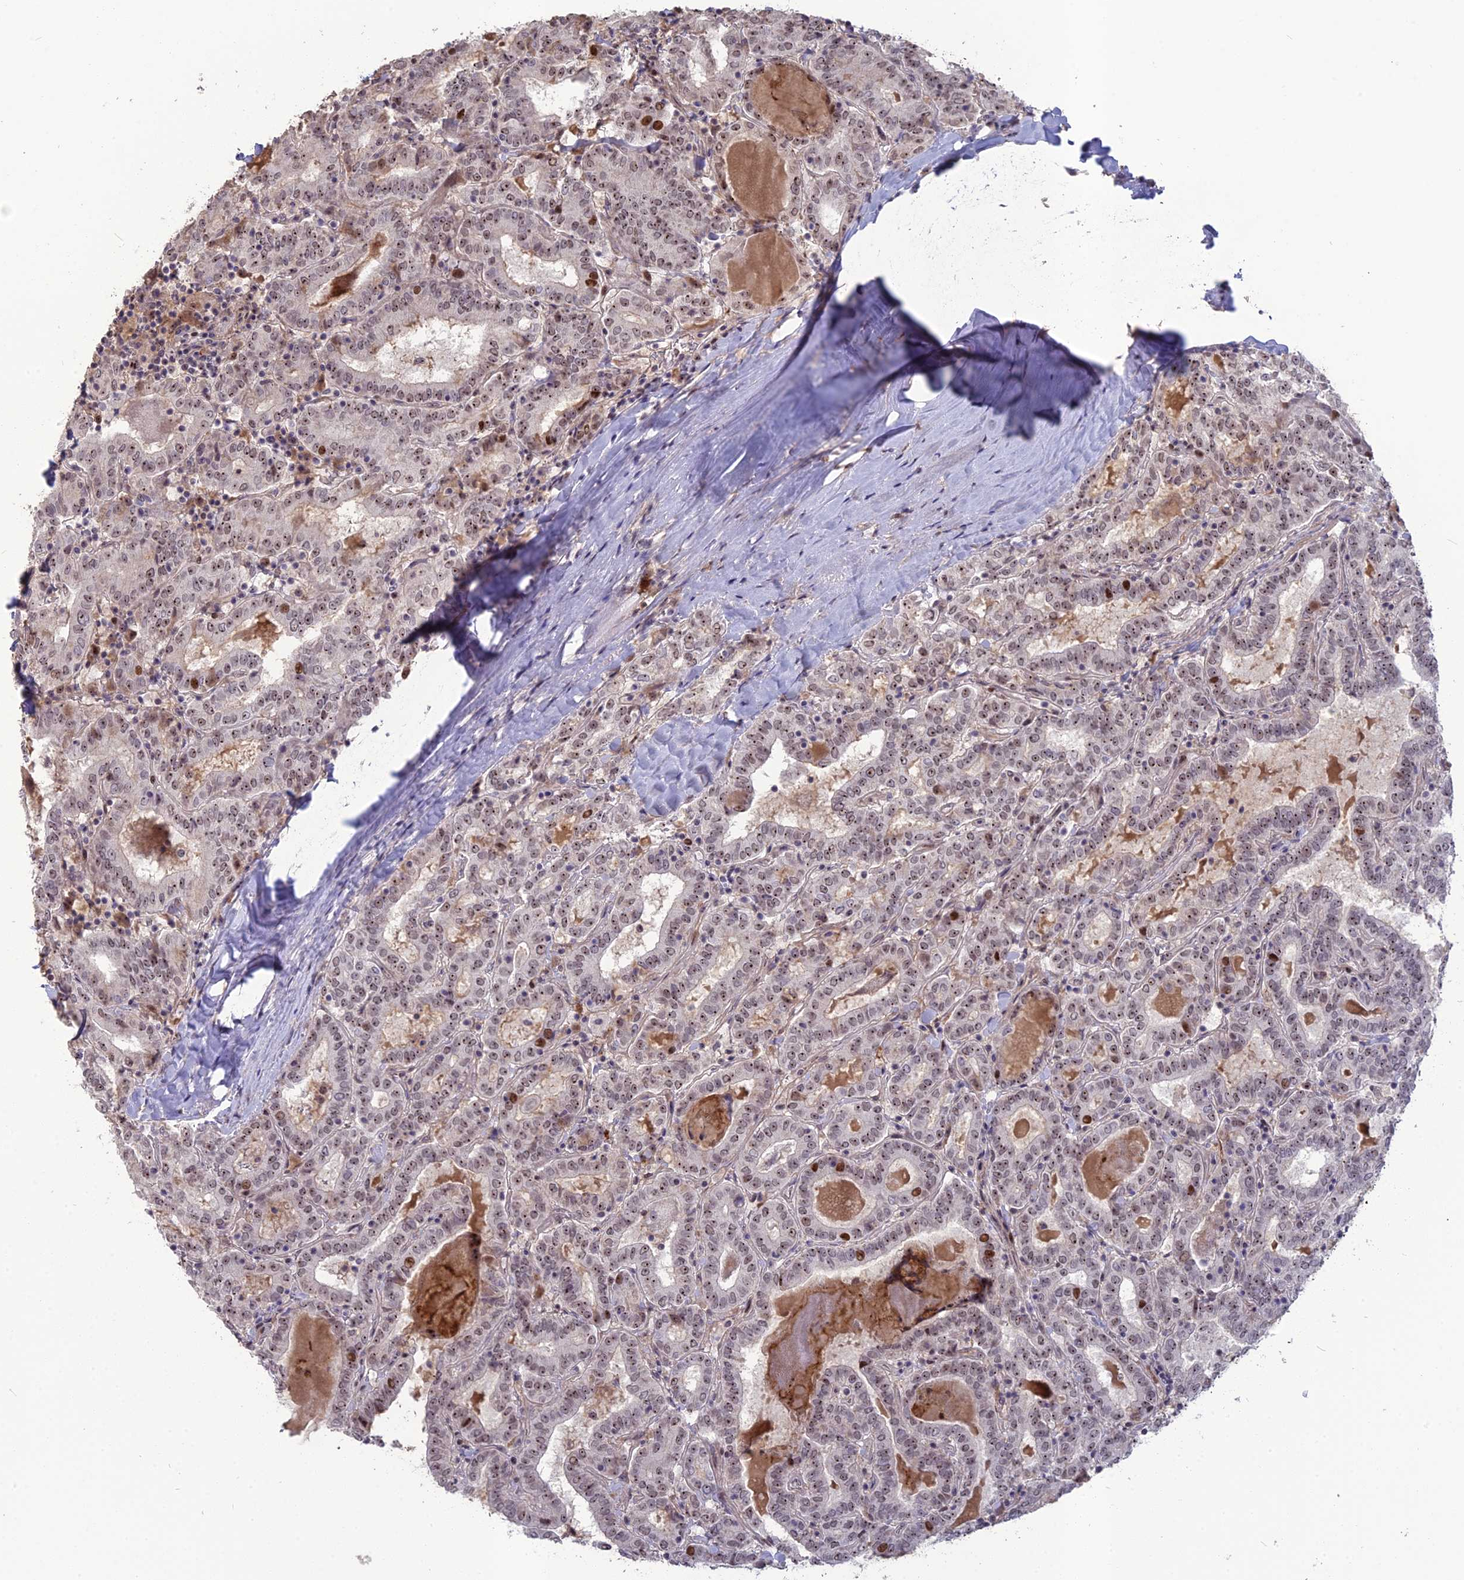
{"staining": {"intensity": "moderate", "quantity": ">75%", "location": "nuclear"}, "tissue": "thyroid cancer", "cell_type": "Tumor cells", "image_type": "cancer", "snomed": [{"axis": "morphology", "description": "Papillary adenocarcinoma, NOS"}, {"axis": "topography", "description": "Thyroid gland"}], "caption": "Papillary adenocarcinoma (thyroid) stained with DAB (3,3'-diaminobenzidine) immunohistochemistry demonstrates medium levels of moderate nuclear staining in about >75% of tumor cells.", "gene": "FAM131A", "patient": {"sex": "female", "age": 72}}